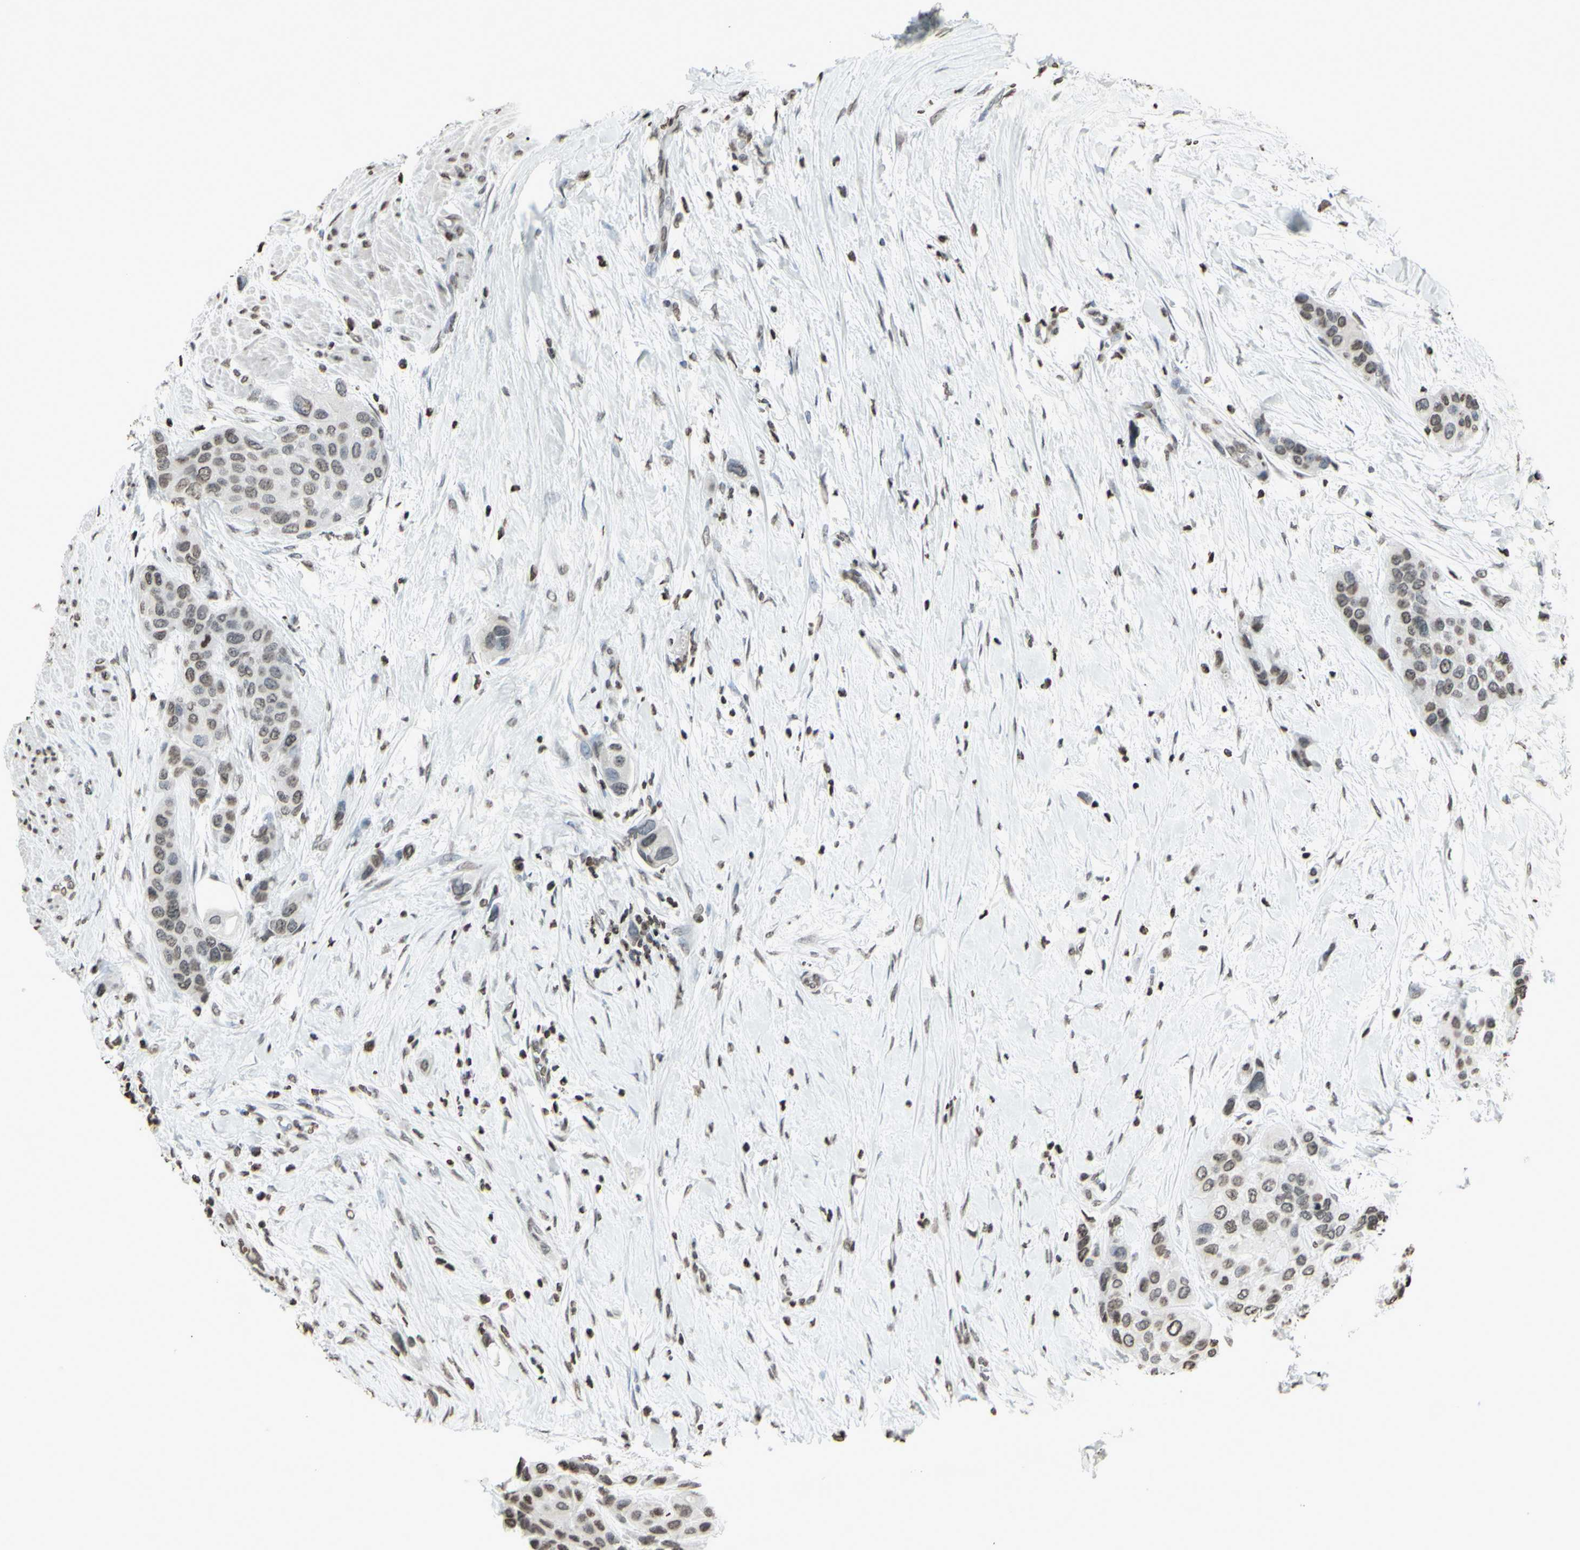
{"staining": {"intensity": "weak", "quantity": "25%-75%", "location": "cytoplasmic/membranous,nuclear"}, "tissue": "urothelial cancer", "cell_type": "Tumor cells", "image_type": "cancer", "snomed": [{"axis": "morphology", "description": "Urothelial carcinoma, High grade"}, {"axis": "topography", "description": "Urinary bladder"}], "caption": "IHC of human urothelial carcinoma (high-grade) exhibits low levels of weak cytoplasmic/membranous and nuclear expression in approximately 25%-75% of tumor cells.", "gene": "CD79B", "patient": {"sex": "female", "age": 56}}